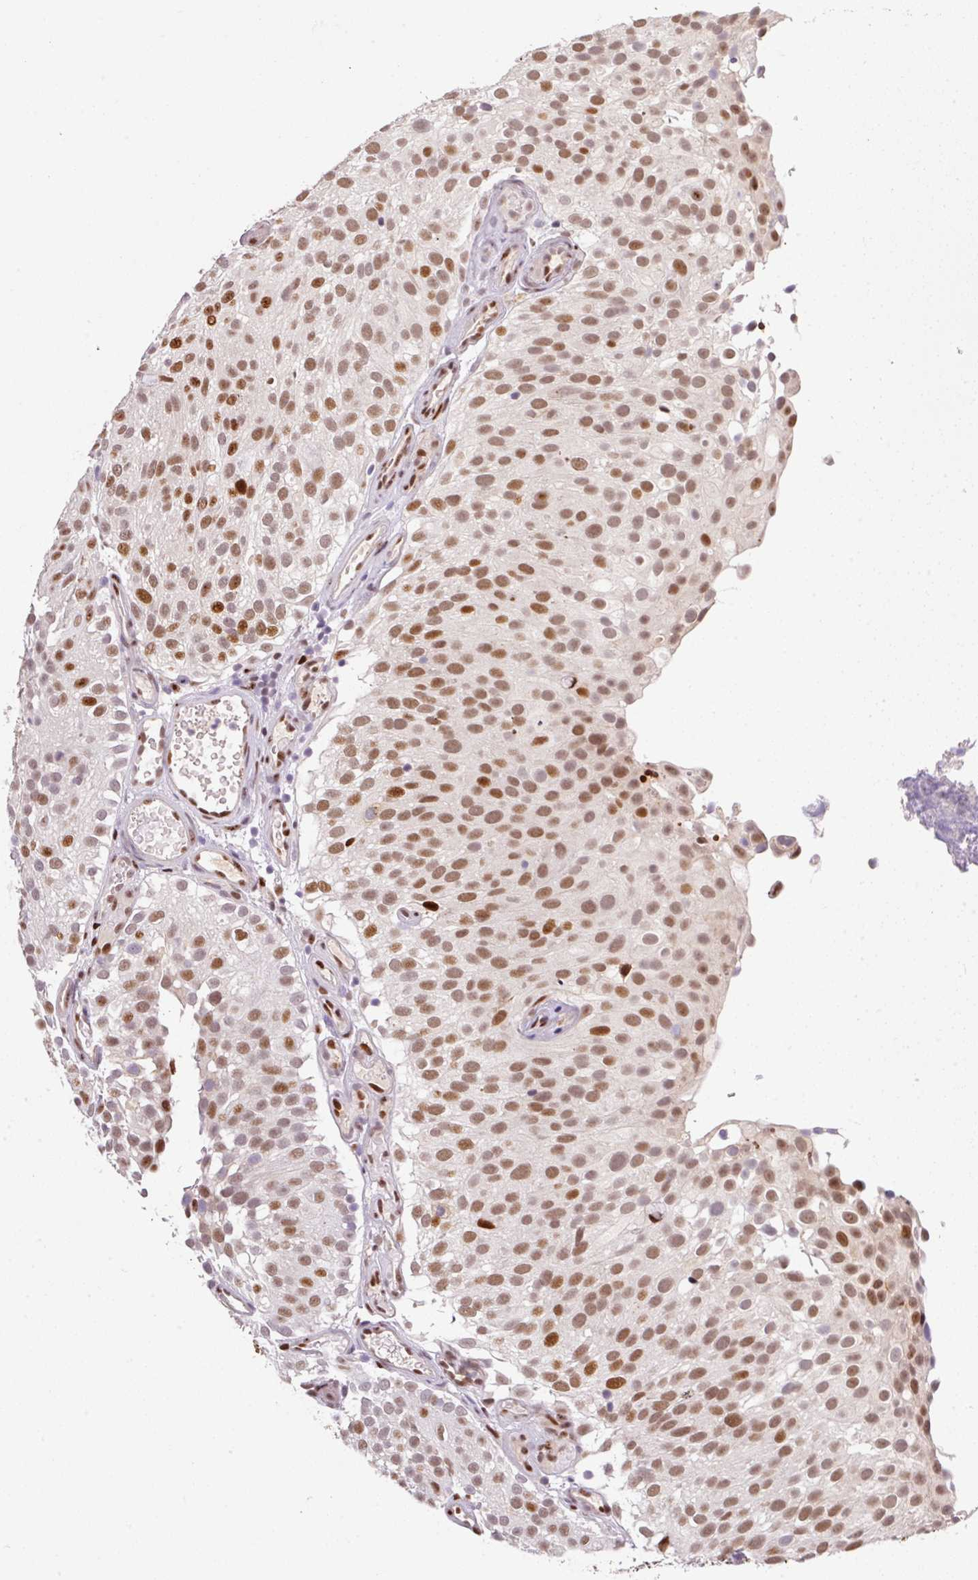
{"staining": {"intensity": "moderate", "quantity": ">75%", "location": "nuclear"}, "tissue": "urothelial cancer", "cell_type": "Tumor cells", "image_type": "cancer", "snomed": [{"axis": "morphology", "description": "Urothelial carcinoma, Low grade"}, {"axis": "topography", "description": "Urinary bladder"}], "caption": "A brown stain labels moderate nuclear positivity of a protein in human urothelial cancer tumor cells.", "gene": "GPR139", "patient": {"sex": "male", "age": 78}}